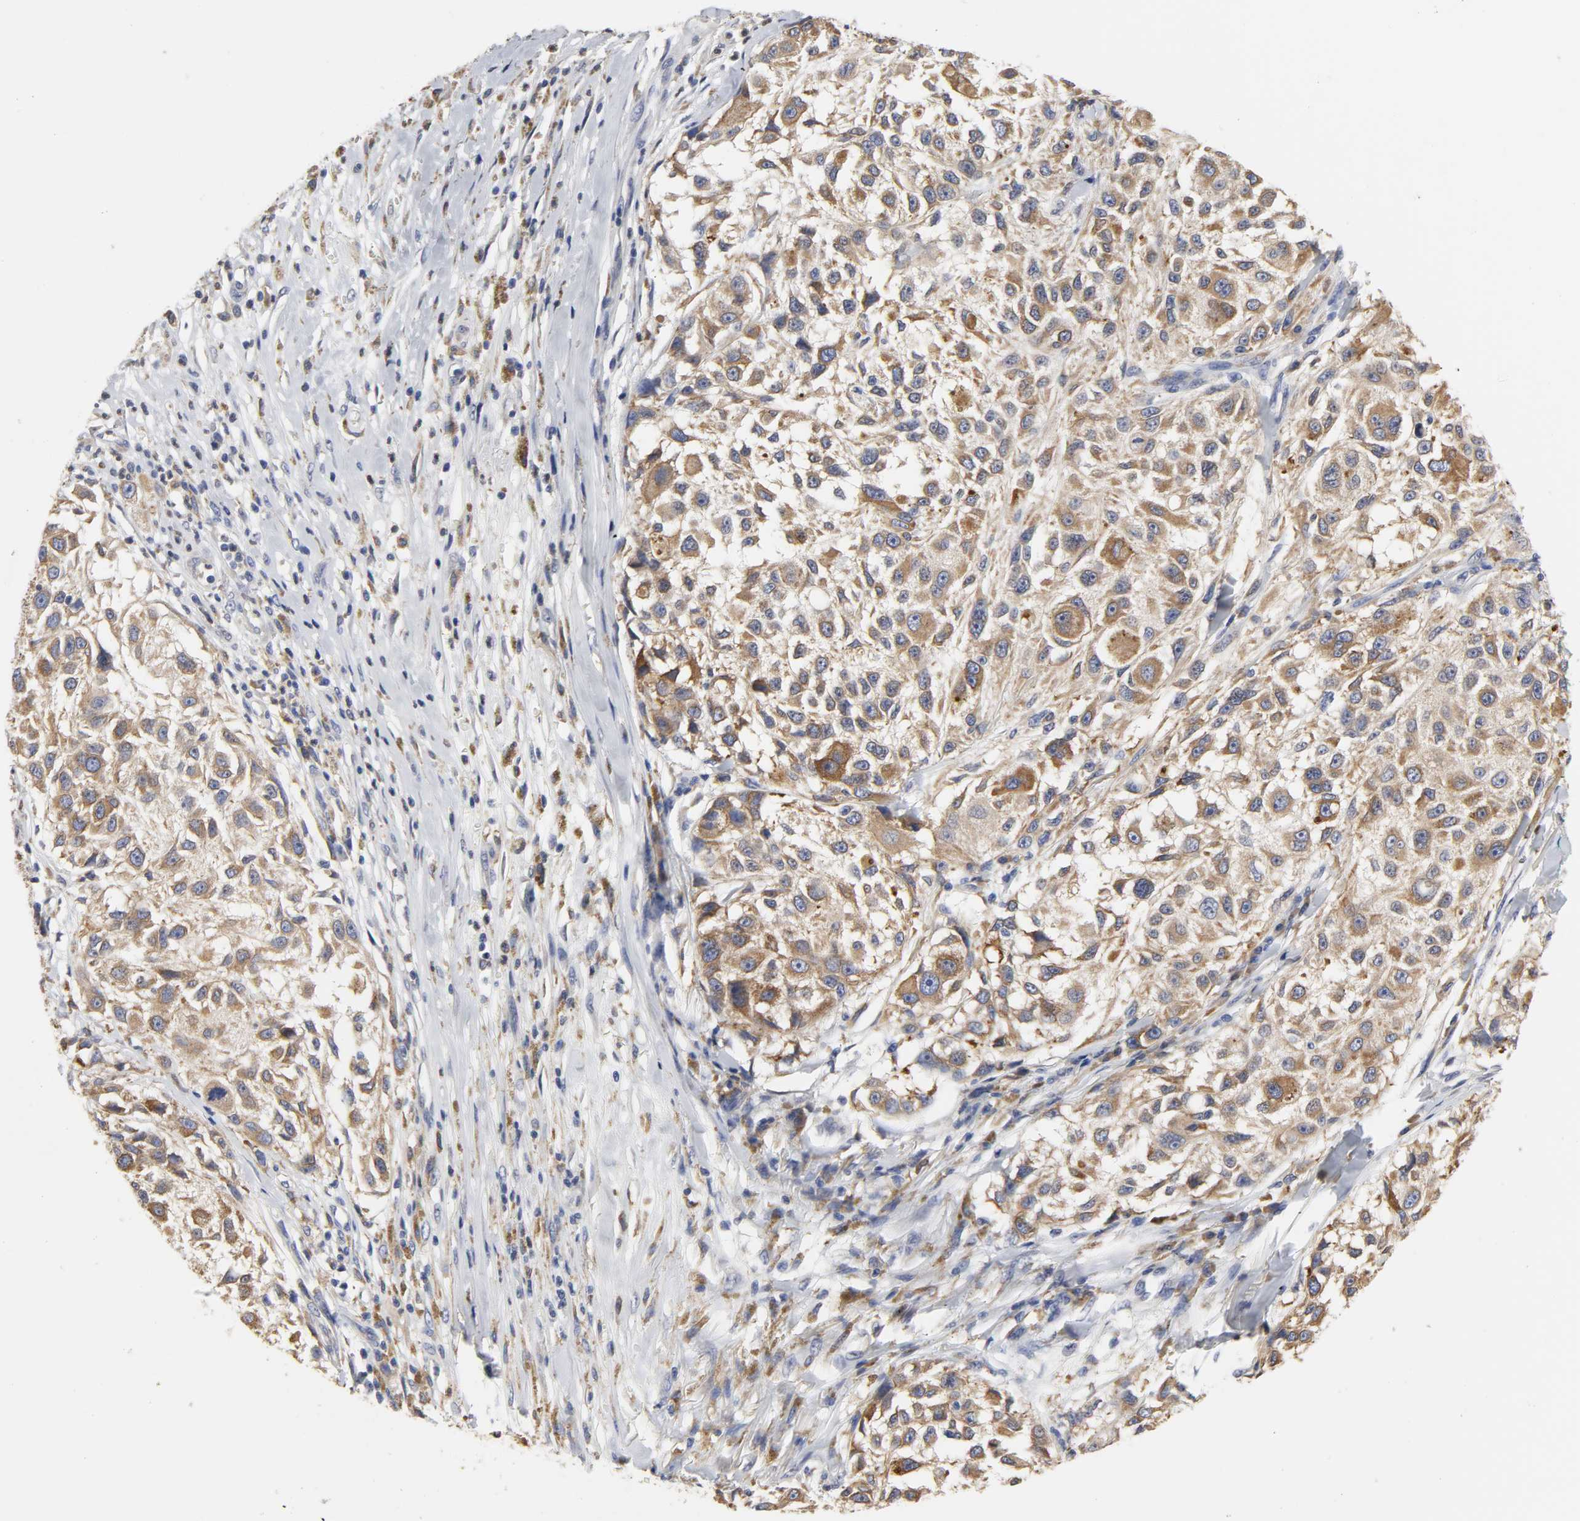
{"staining": {"intensity": "moderate", "quantity": ">75%", "location": "cytoplasmic/membranous"}, "tissue": "melanoma", "cell_type": "Tumor cells", "image_type": "cancer", "snomed": [{"axis": "morphology", "description": "Necrosis, NOS"}, {"axis": "morphology", "description": "Malignant melanoma, NOS"}, {"axis": "topography", "description": "Skin"}], "caption": "Tumor cells show moderate cytoplasmic/membranous staining in approximately >75% of cells in malignant melanoma. Nuclei are stained in blue.", "gene": "HCK", "patient": {"sex": "female", "age": 87}}